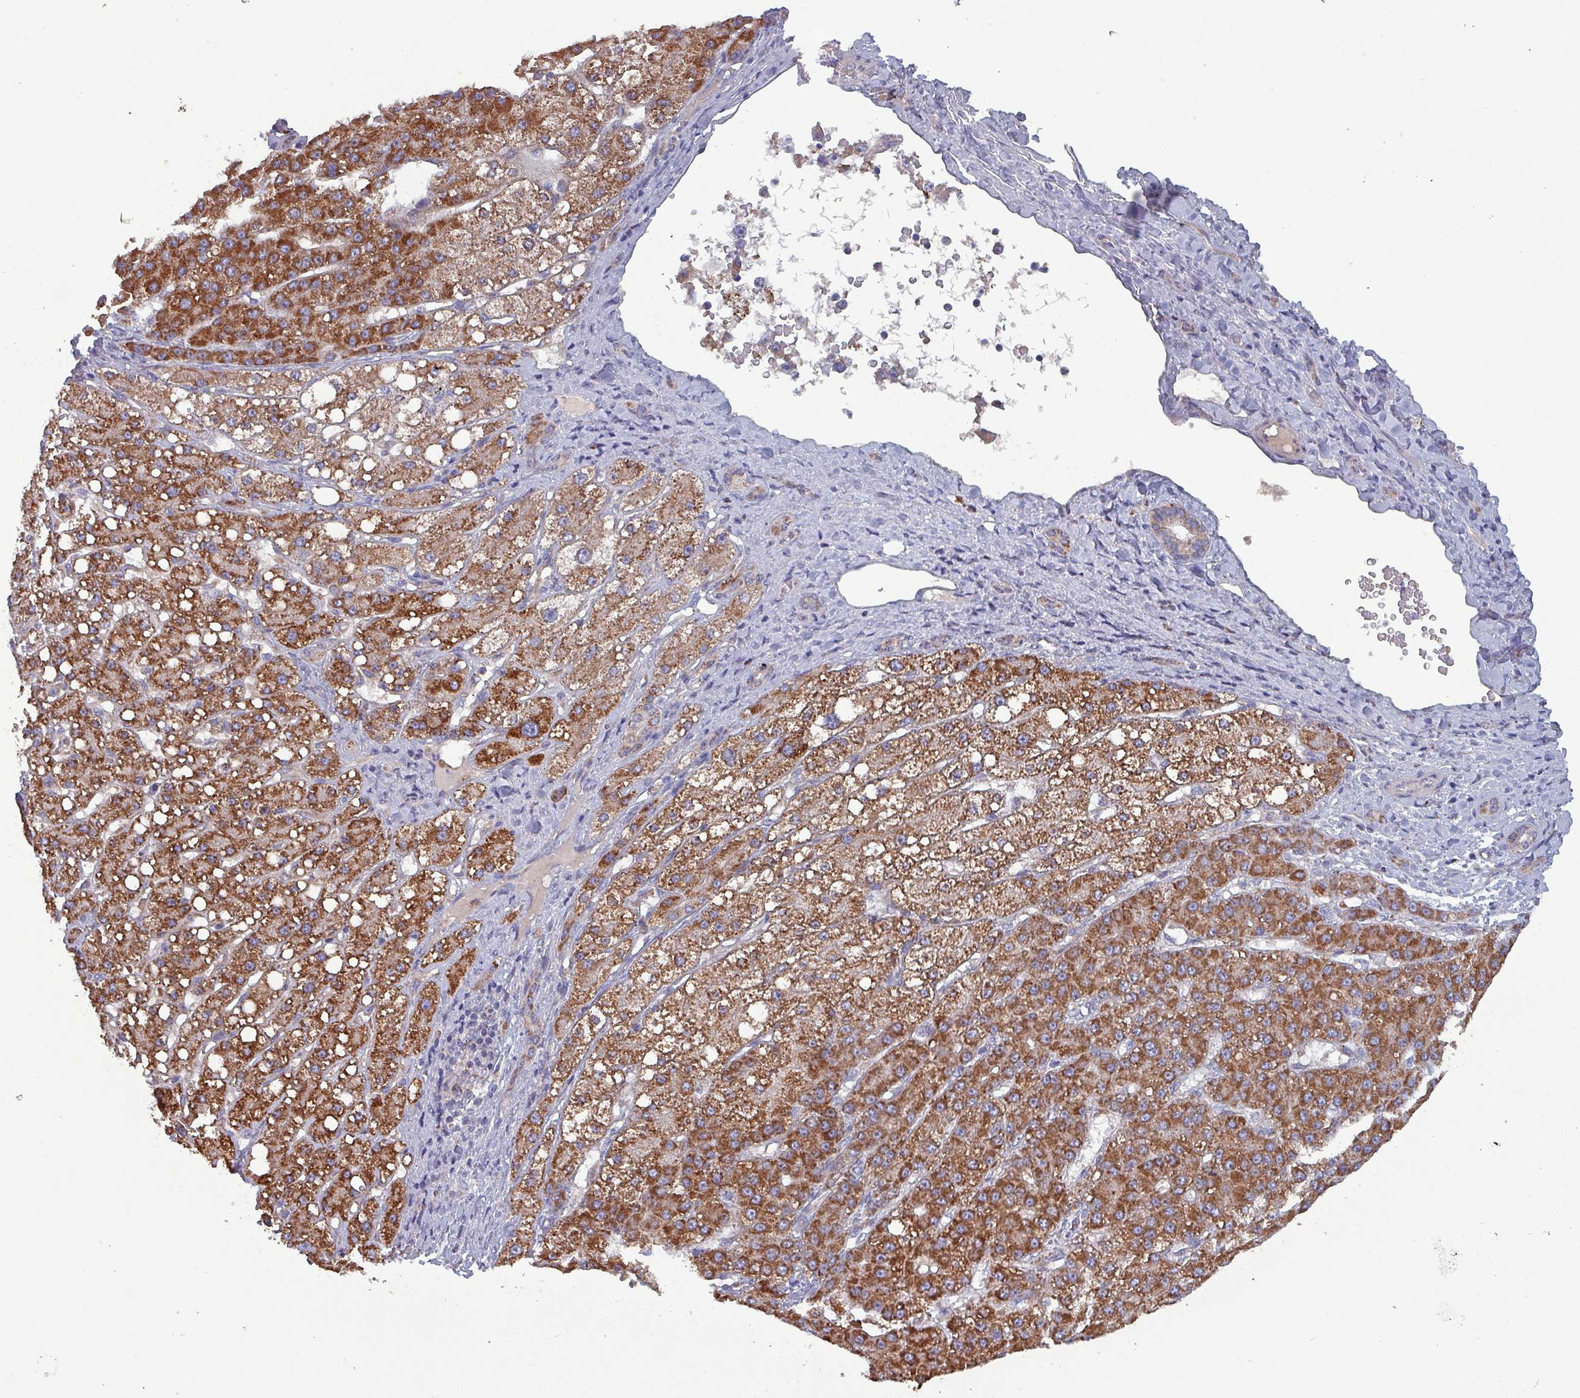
{"staining": {"intensity": "strong", "quantity": ">75%", "location": "cytoplasmic/membranous"}, "tissue": "liver cancer", "cell_type": "Tumor cells", "image_type": "cancer", "snomed": [{"axis": "morphology", "description": "Carcinoma, Hepatocellular, NOS"}, {"axis": "topography", "description": "Liver"}], "caption": "DAB (3,3'-diaminobenzidine) immunohistochemical staining of human liver hepatocellular carcinoma shows strong cytoplasmic/membranous protein expression in approximately >75% of tumor cells.", "gene": "ZNF322", "patient": {"sex": "male", "age": 67}}